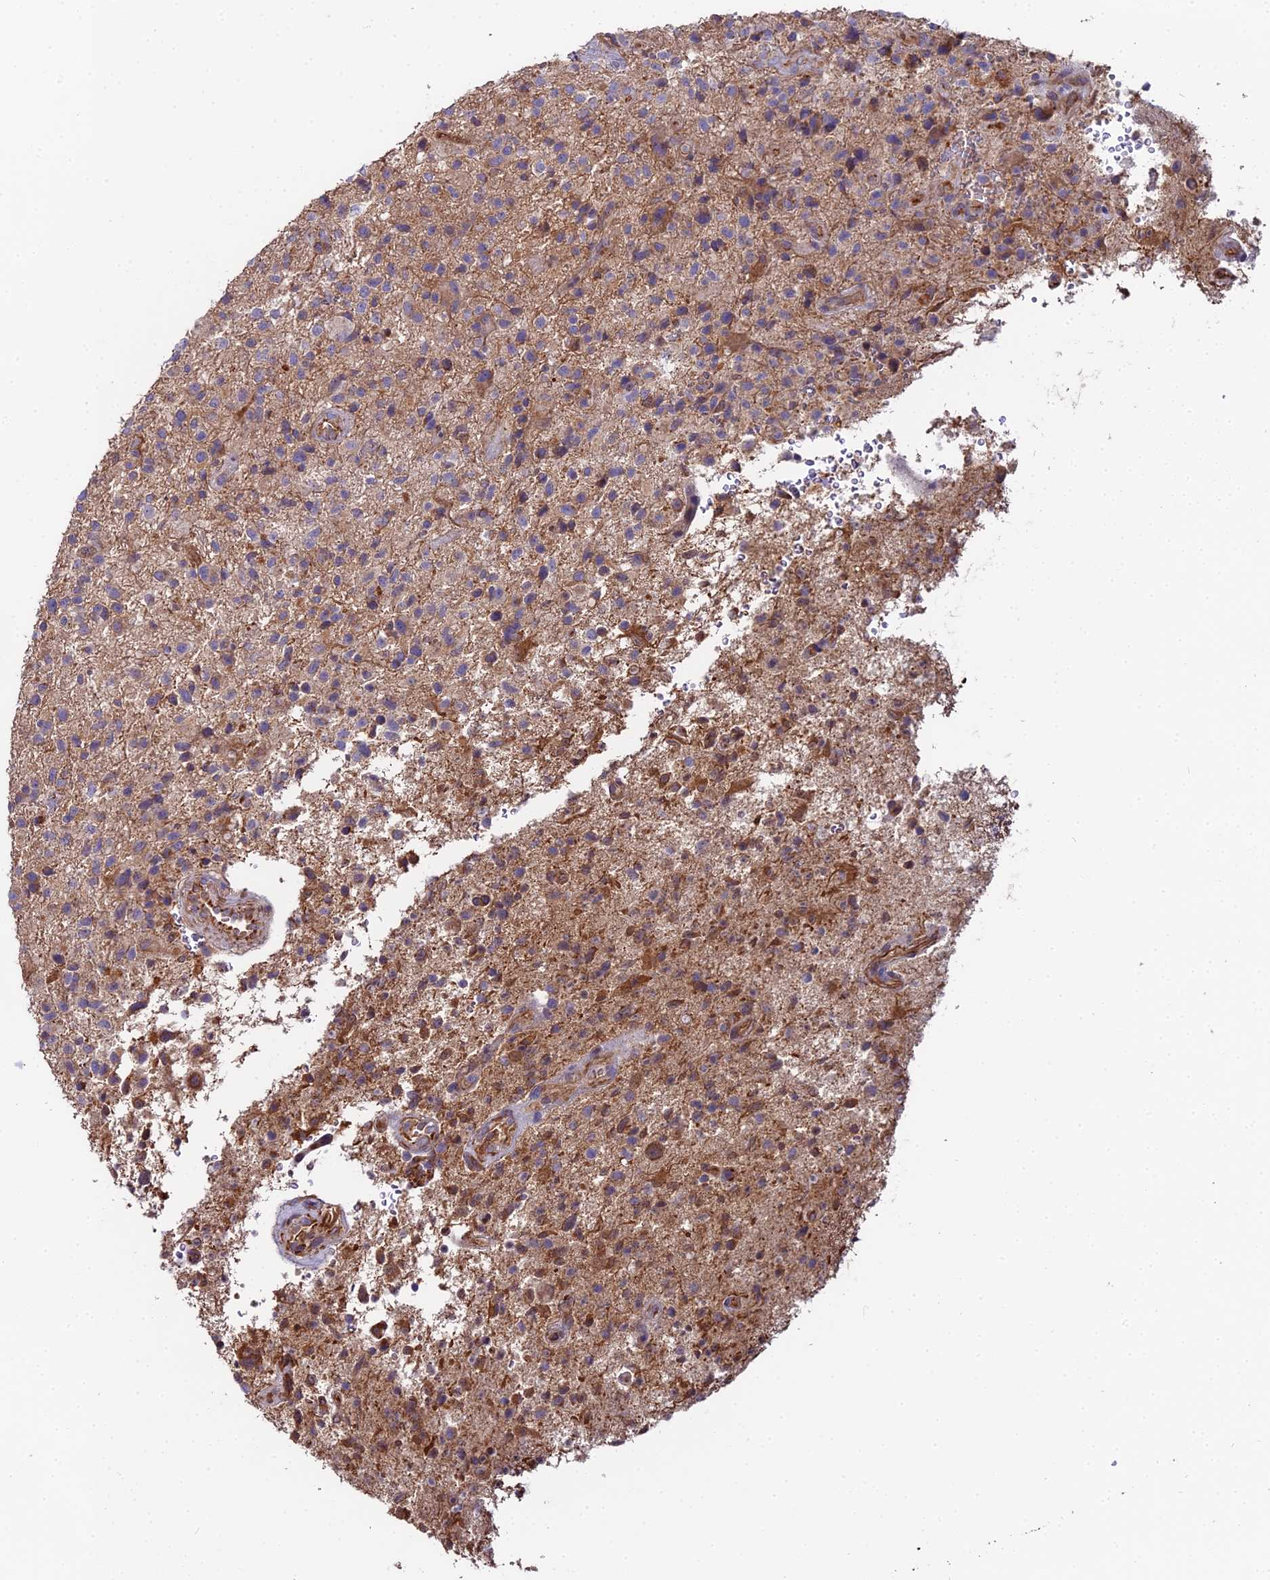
{"staining": {"intensity": "weak", "quantity": "<25%", "location": "cytoplasmic/membranous"}, "tissue": "glioma", "cell_type": "Tumor cells", "image_type": "cancer", "snomed": [{"axis": "morphology", "description": "Glioma, malignant, High grade"}, {"axis": "topography", "description": "Brain"}], "caption": "A micrograph of human glioma is negative for staining in tumor cells. (Immunohistochemistry (ihc), brightfield microscopy, high magnification).", "gene": "BEX4", "patient": {"sex": "male", "age": 47}}